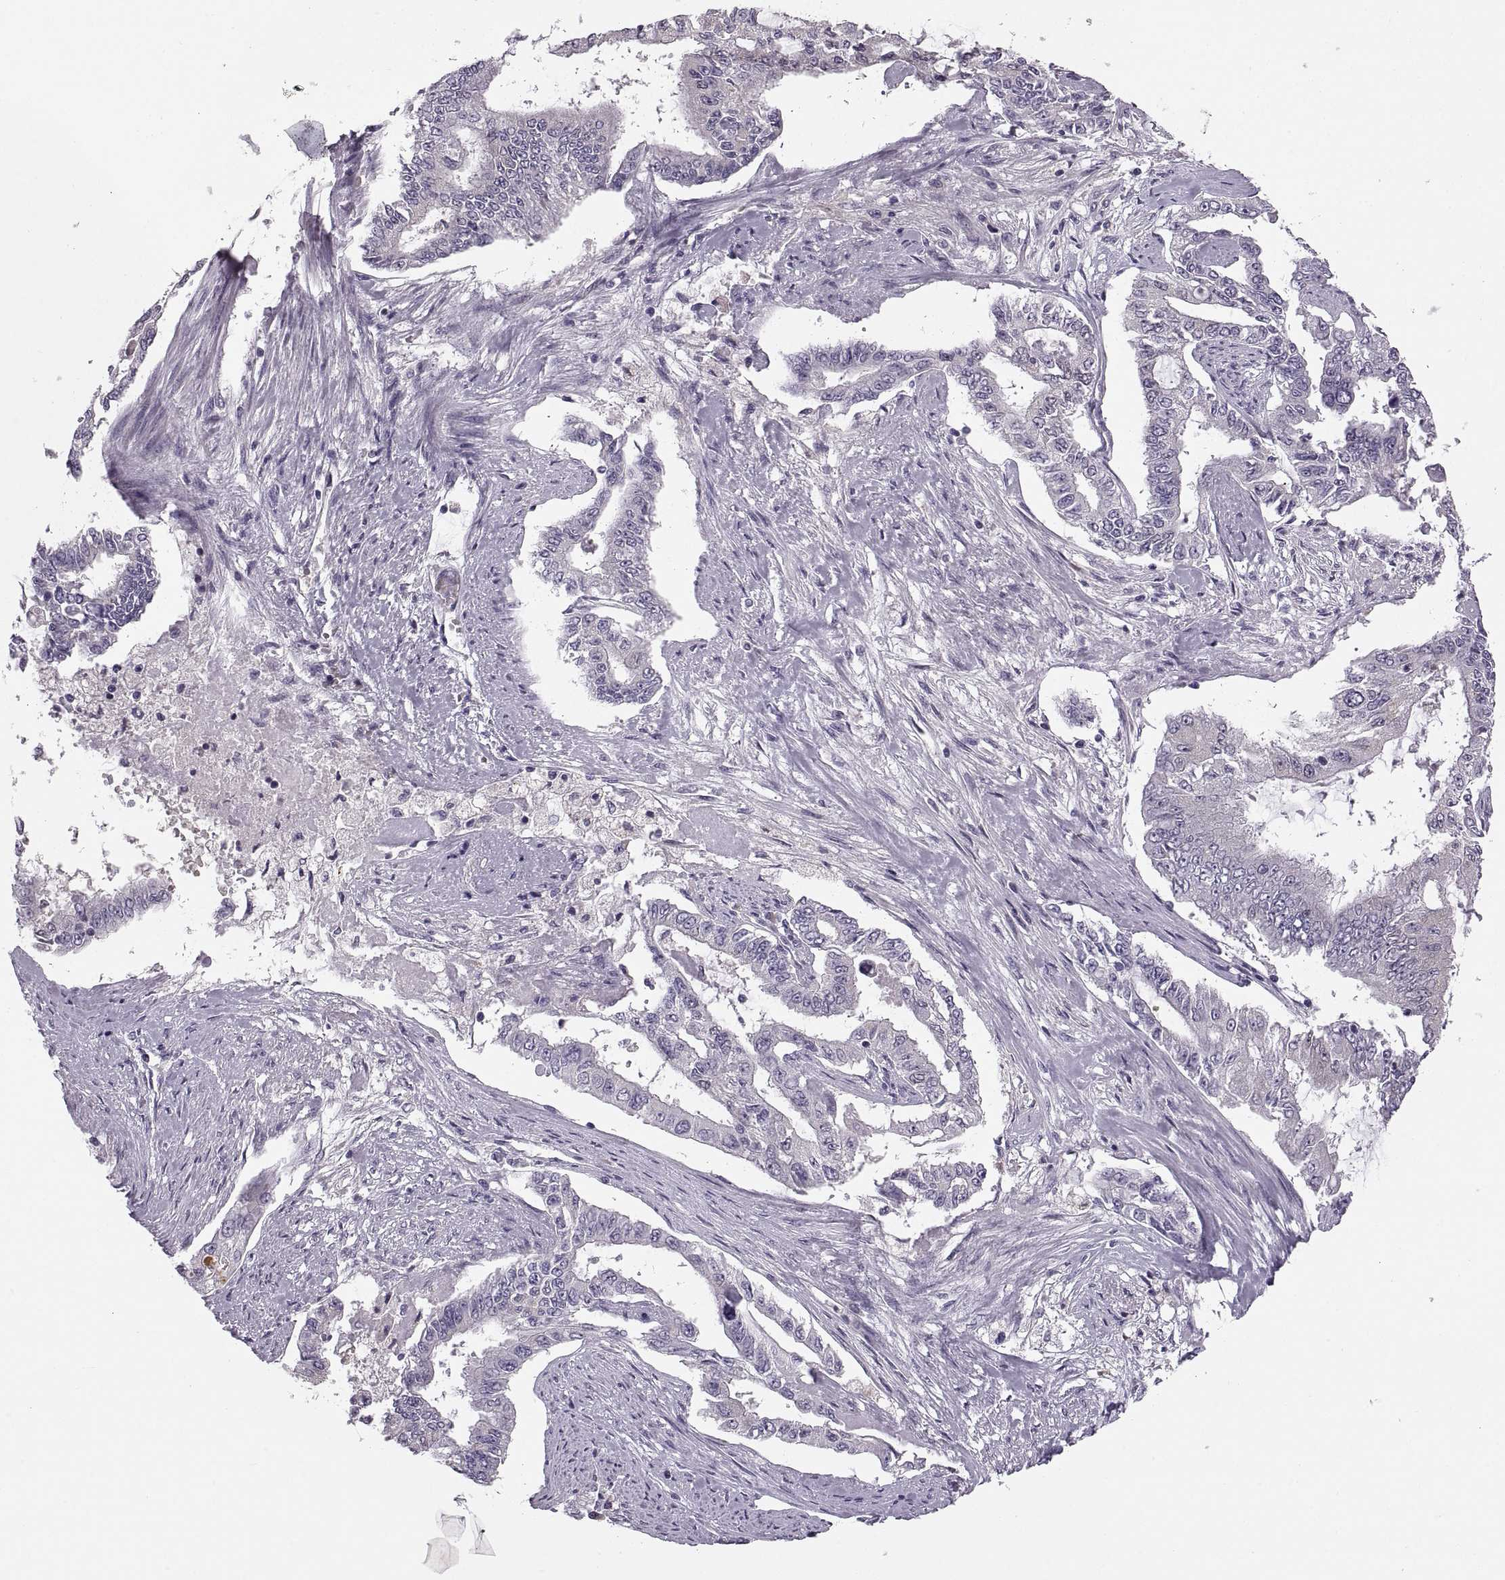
{"staining": {"intensity": "negative", "quantity": "none", "location": "none"}, "tissue": "endometrial cancer", "cell_type": "Tumor cells", "image_type": "cancer", "snomed": [{"axis": "morphology", "description": "Adenocarcinoma, NOS"}, {"axis": "topography", "description": "Uterus"}], "caption": "Immunohistochemistry histopathology image of human endometrial cancer (adenocarcinoma) stained for a protein (brown), which exhibits no positivity in tumor cells. Brightfield microscopy of immunohistochemistry (IHC) stained with DAB (brown) and hematoxylin (blue), captured at high magnification.", "gene": "ADH6", "patient": {"sex": "female", "age": 59}}